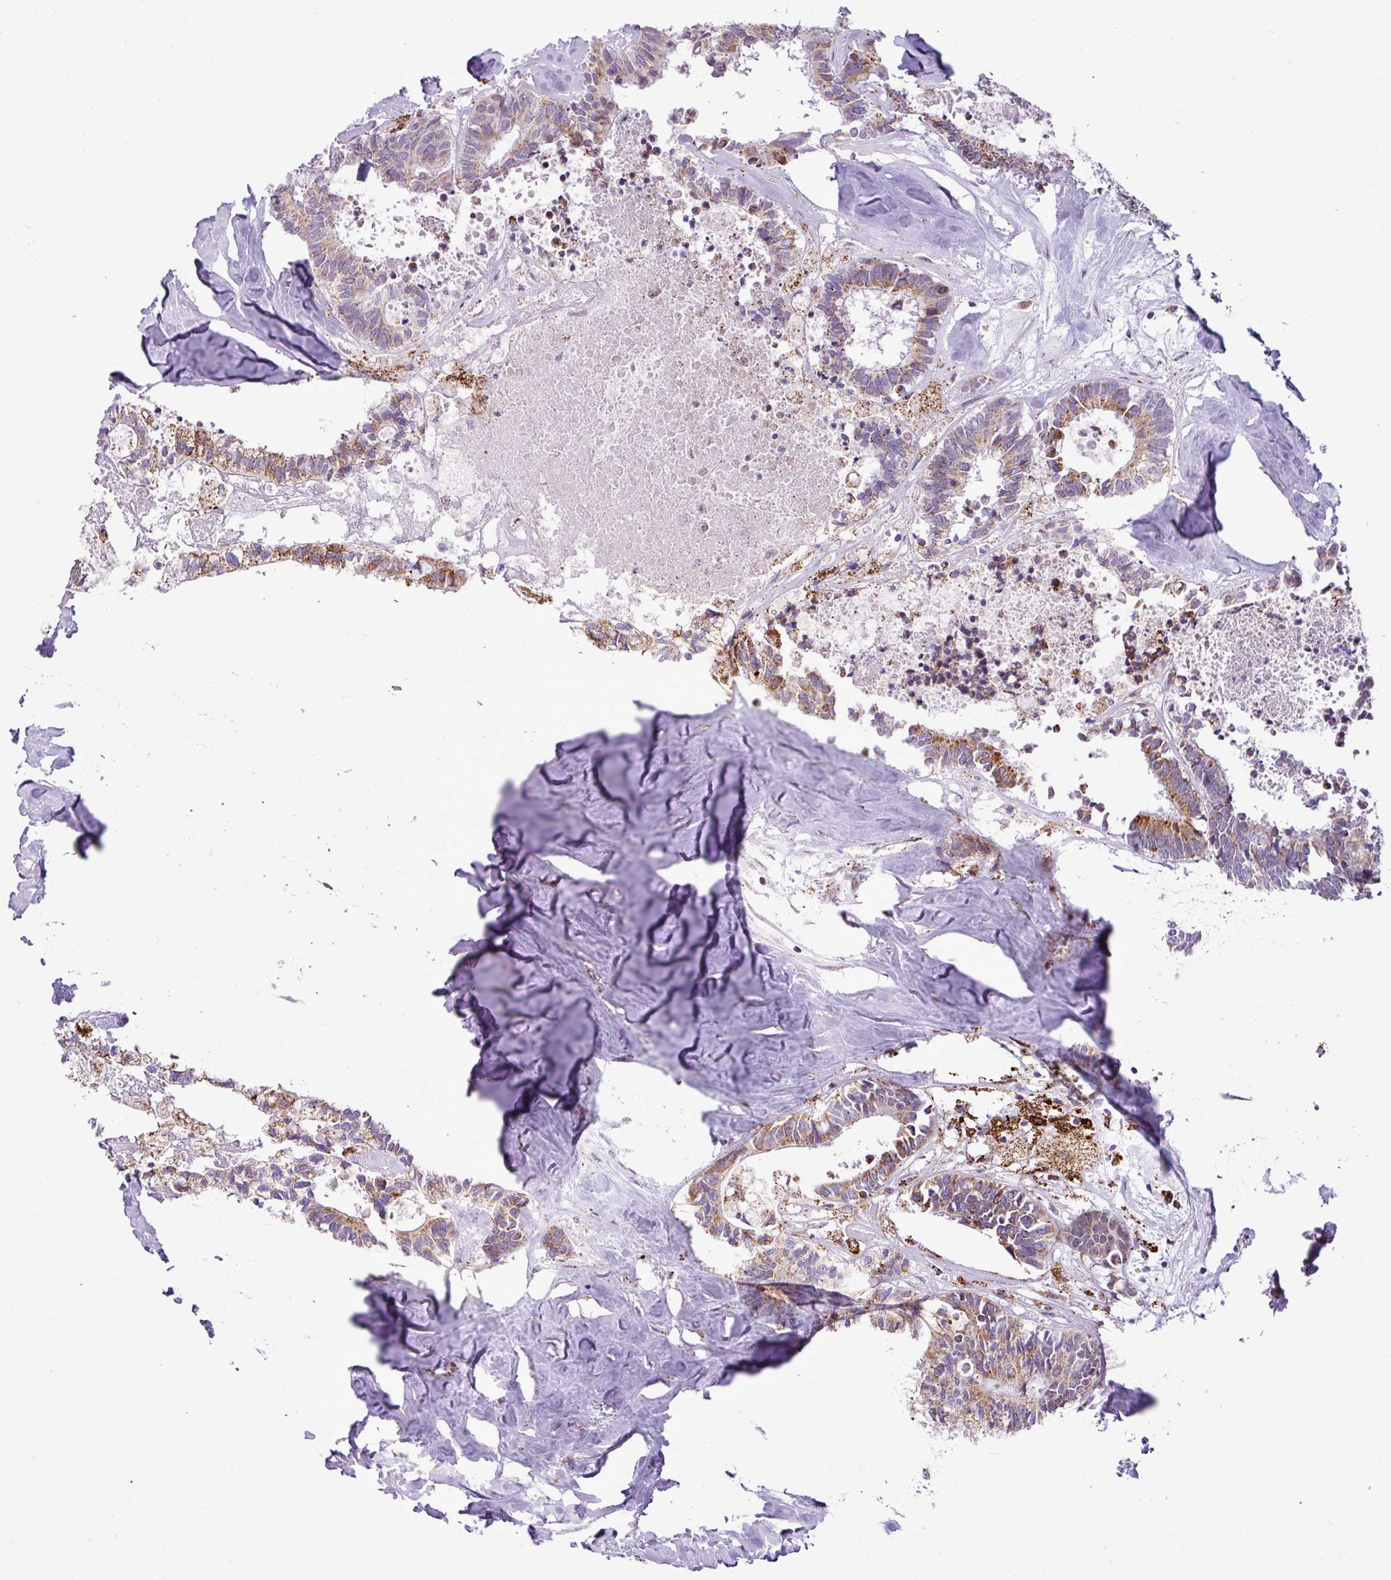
{"staining": {"intensity": "moderate", "quantity": ">75%", "location": "cytoplasmic/membranous"}, "tissue": "colorectal cancer", "cell_type": "Tumor cells", "image_type": "cancer", "snomed": [{"axis": "morphology", "description": "Adenocarcinoma, NOS"}, {"axis": "topography", "description": "Colon"}, {"axis": "topography", "description": "Rectum"}], "caption": "Immunohistochemistry (DAB) staining of human colorectal adenocarcinoma demonstrates moderate cytoplasmic/membranous protein expression in about >75% of tumor cells. (brown staining indicates protein expression, while blue staining denotes nuclei).", "gene": "SGPP1", "patient": {"sex": "male", "age": 57}}